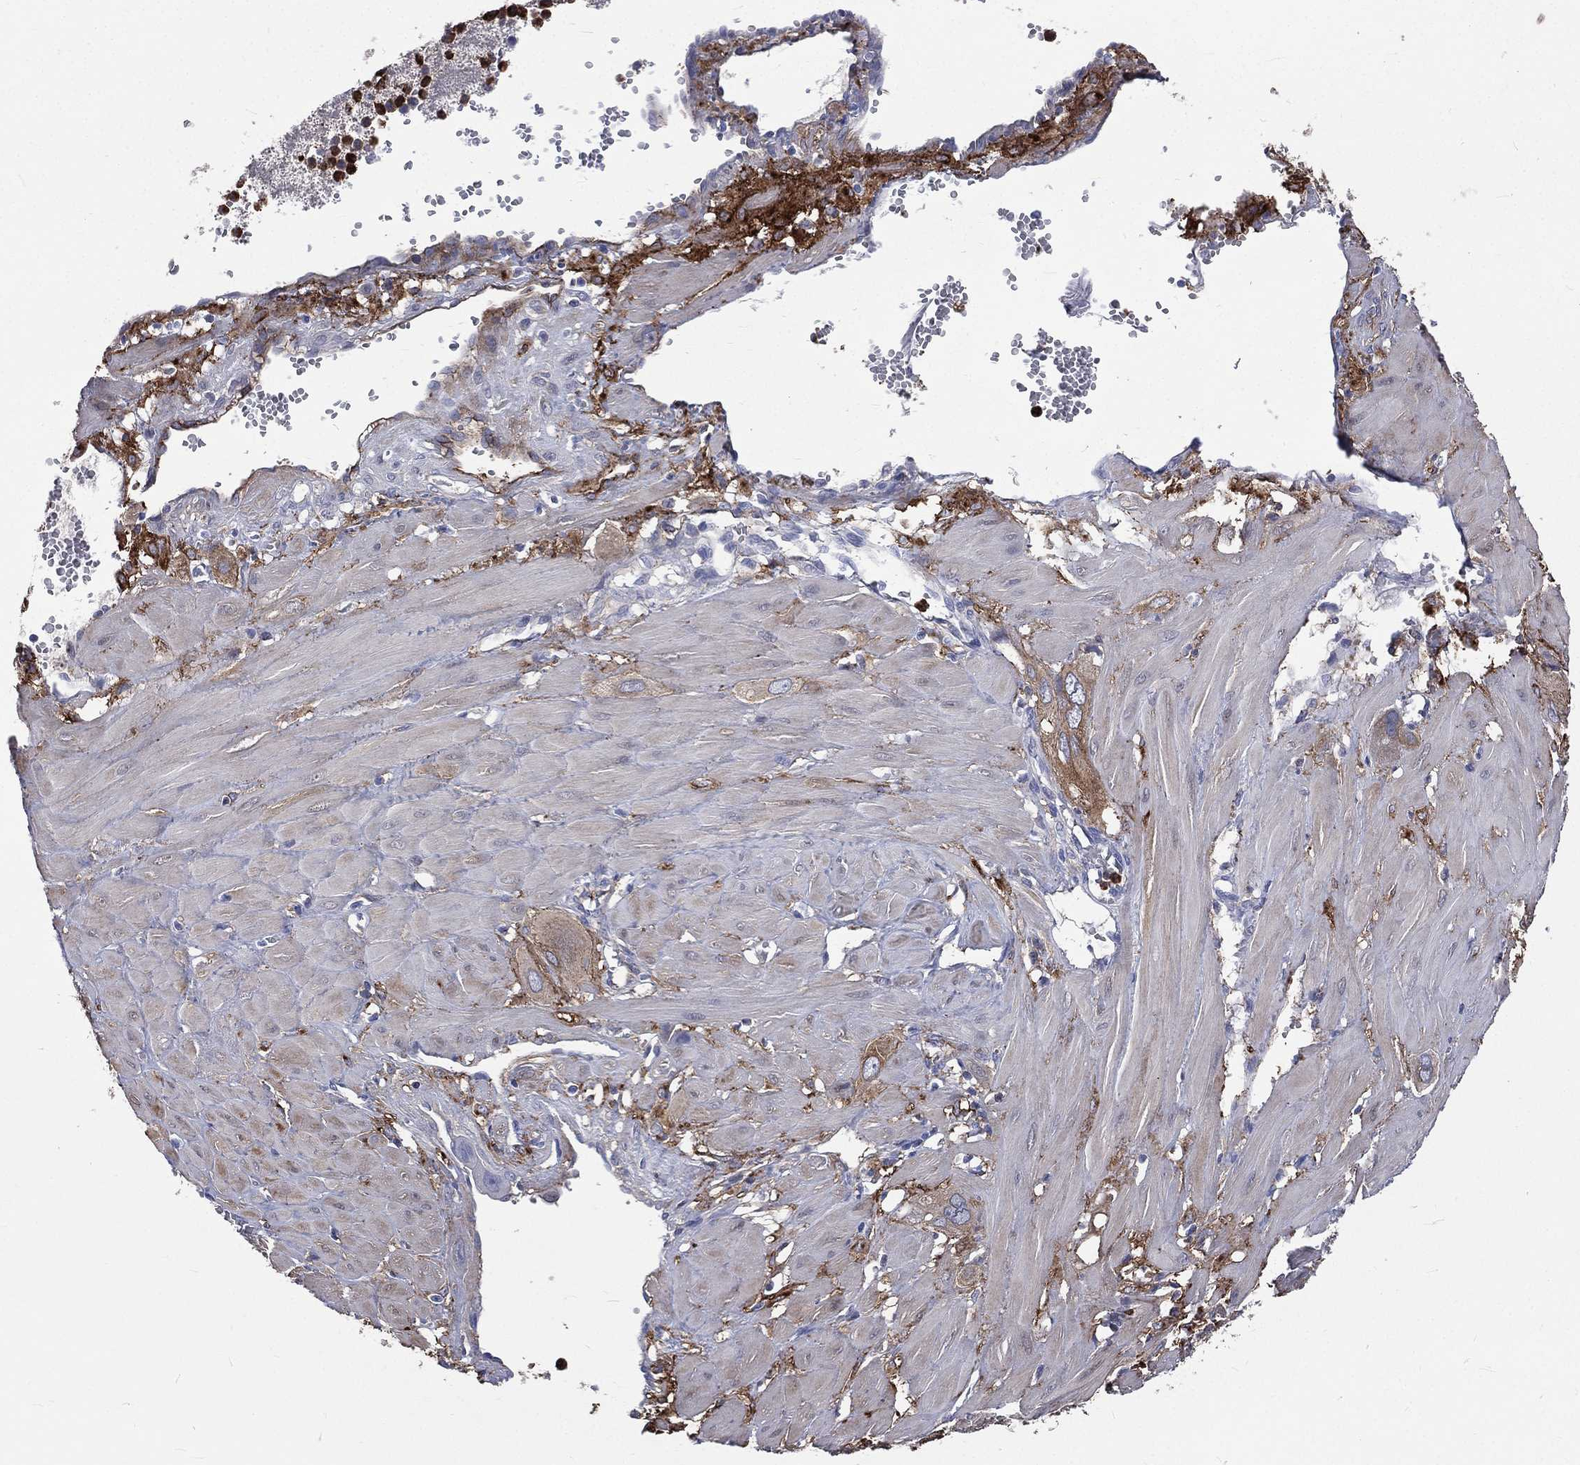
{"staining": {"intensity": "weak", "quantity": "<25%", "location": "cytoplasmic/membranous"}, "tissue": "cervical cancer", "cell_type": "Tumor cells", "image_type": "cancer", "snomed": [{"axis": "morphology", "description": "Squamous cell carcinoma, NOS"}, {"axis": "topography", "description": "Cervix"}], "caption": "Tumor cells show no significant positivity in cervical cancer.", "gene": "BASP1", "patient": {"sex": "female", "age": 34}}